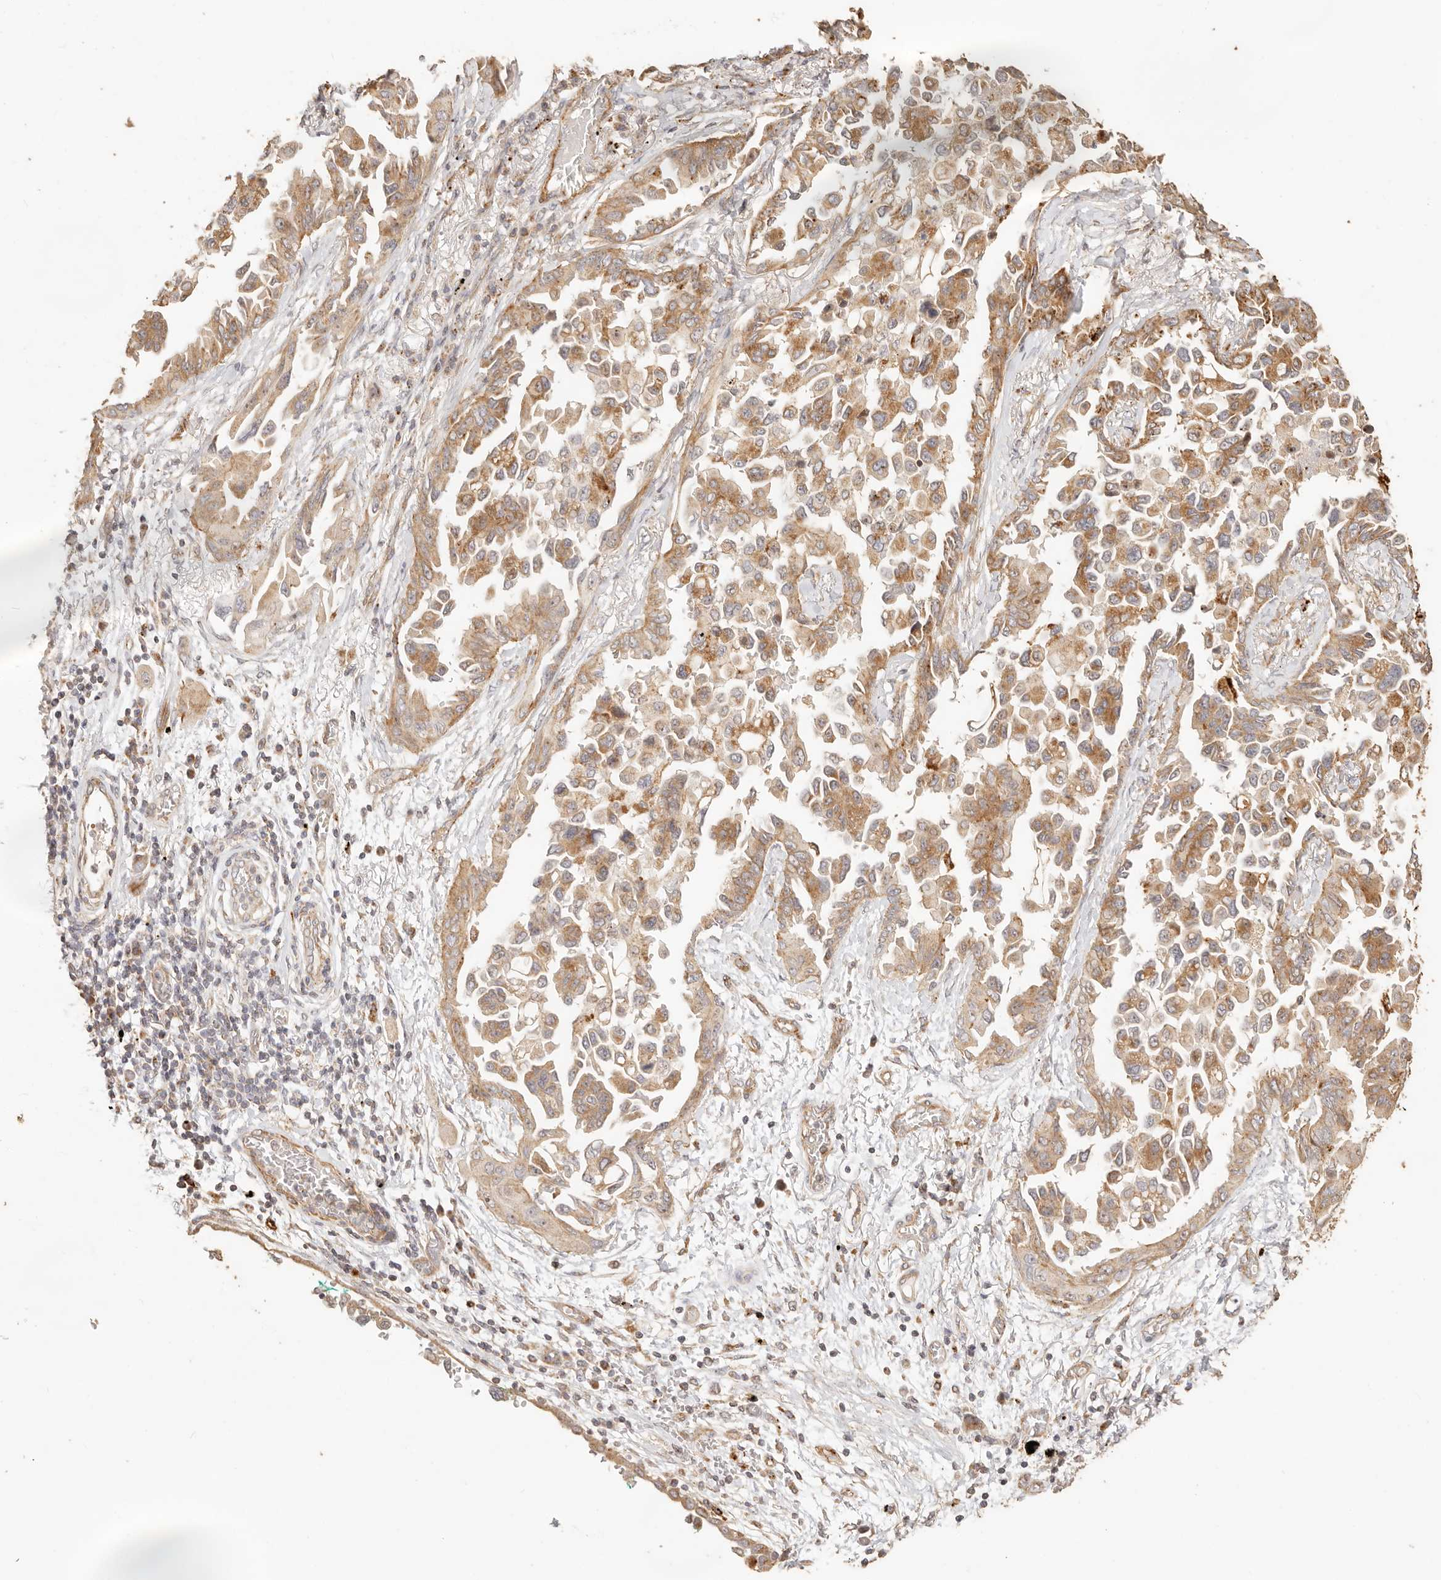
{"staining": {"intensity": "moderate", "quantity": ">75%", "location": "cytoplasmic/membranous"}, "tissue": "lung cancer", "cell_type": "Tumor cells", "image_type": "cancer", "snomed": [{"axis": "morphology", "description": "Adenocarcinoma, NOS"}, {"axis": "topography", "description": "Lung"}], "caption": "Lung cancer stained with immunohistochemistry reveals moderate cytoplasmic/membranous positivity in approximately >75% of tumor cells.", "gene": "PTPN22", "patient": {"sex": "female", "age": 67}}